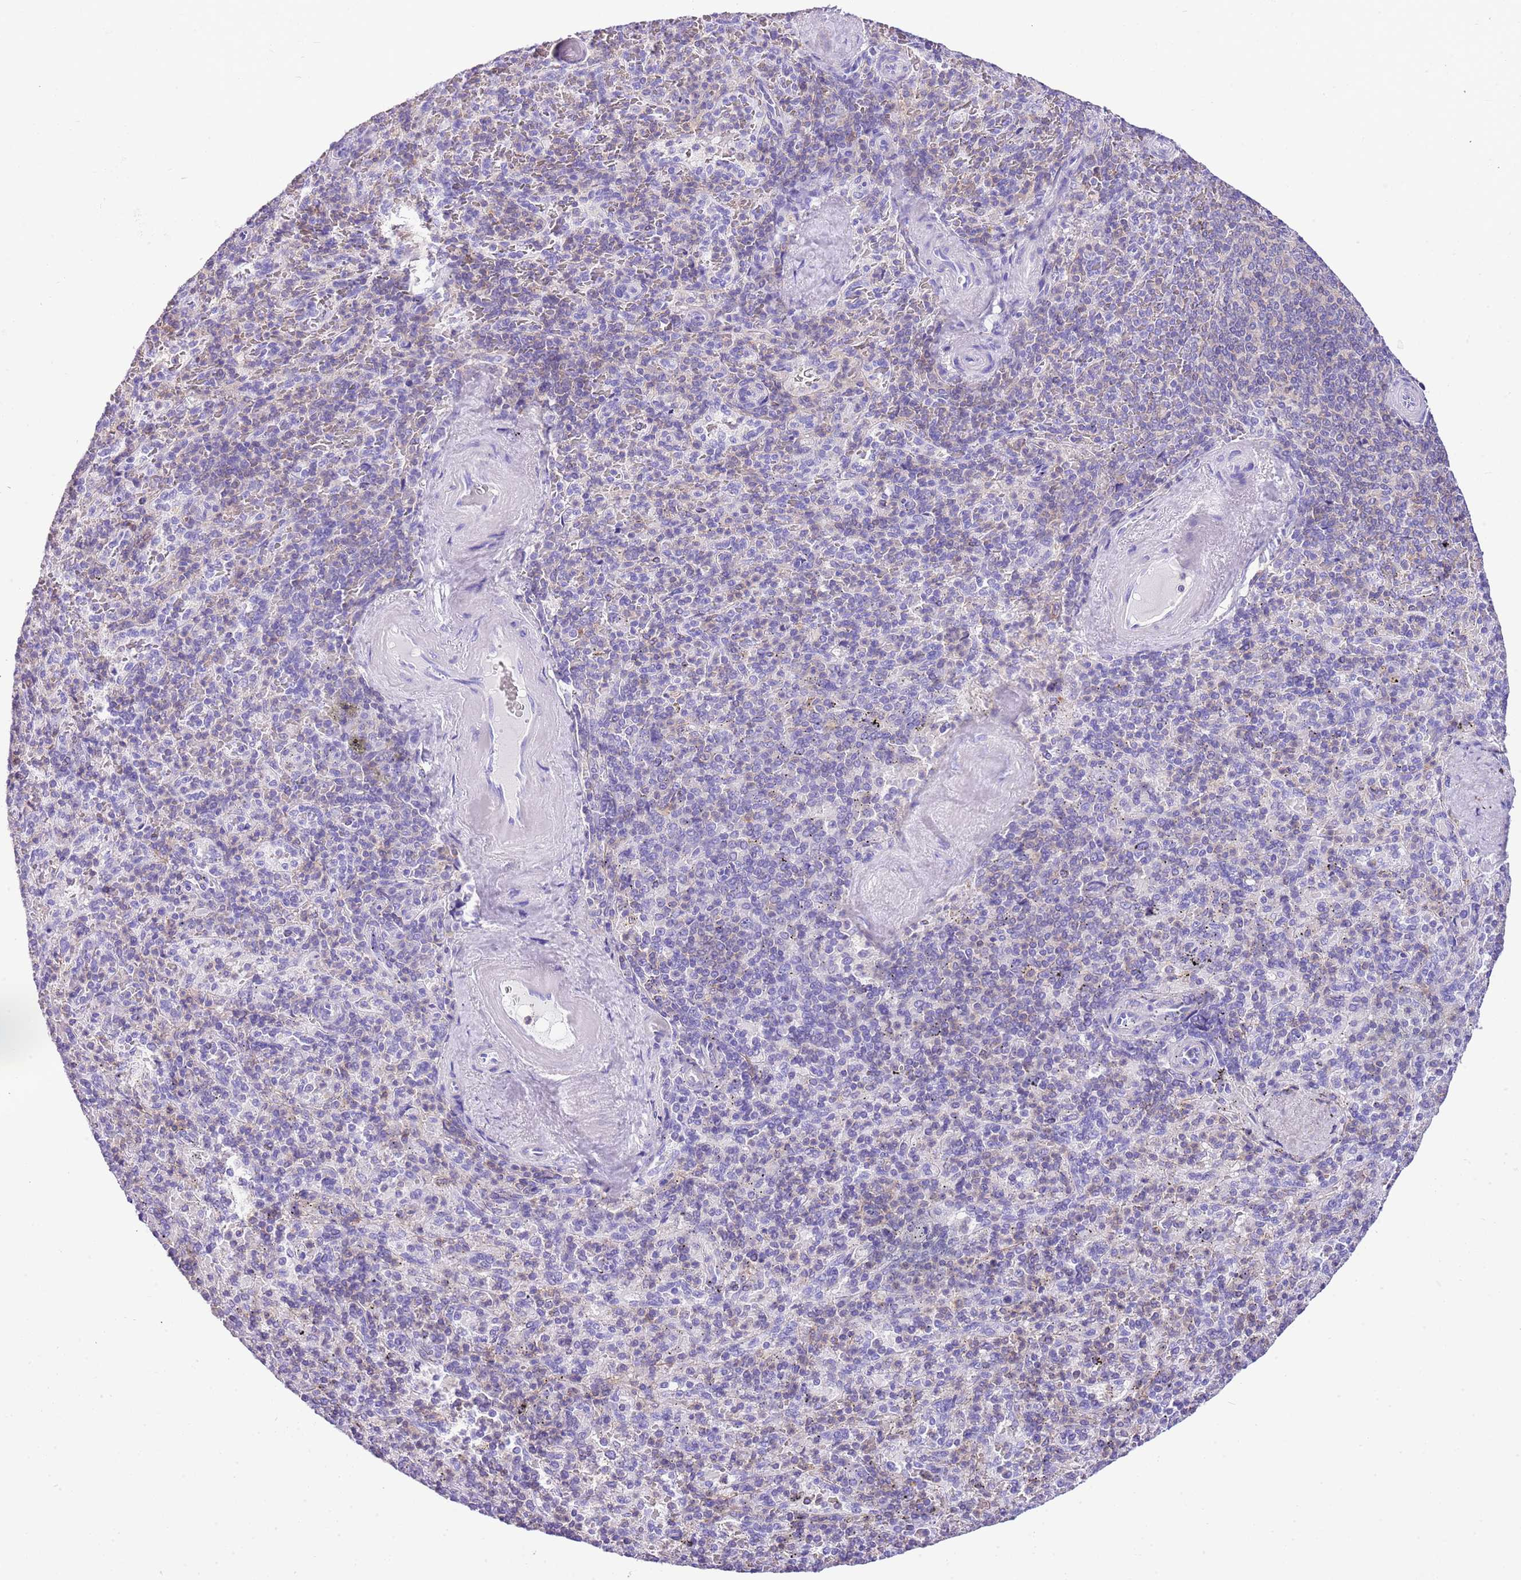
{"staining": {"intensity": "weak", "quantity": "25%-75%", "location": "cytoplasmic/membranous"}, "tissue": "spleen", "cell_type": "Cells in red pulp", "image_type": "normal", "snomed": [{"axis": "morphology", "description": "Normal tissue, NOS"}, {"axis": "topography", "description": "Spleen"}], "caption": "Weak cytoplasmic/membranous protein expression is identified in about 25%-75% of cells in red pulp in spleen.", "gene": "CNN2", "patient": {"sex": "male", "age": 82}}